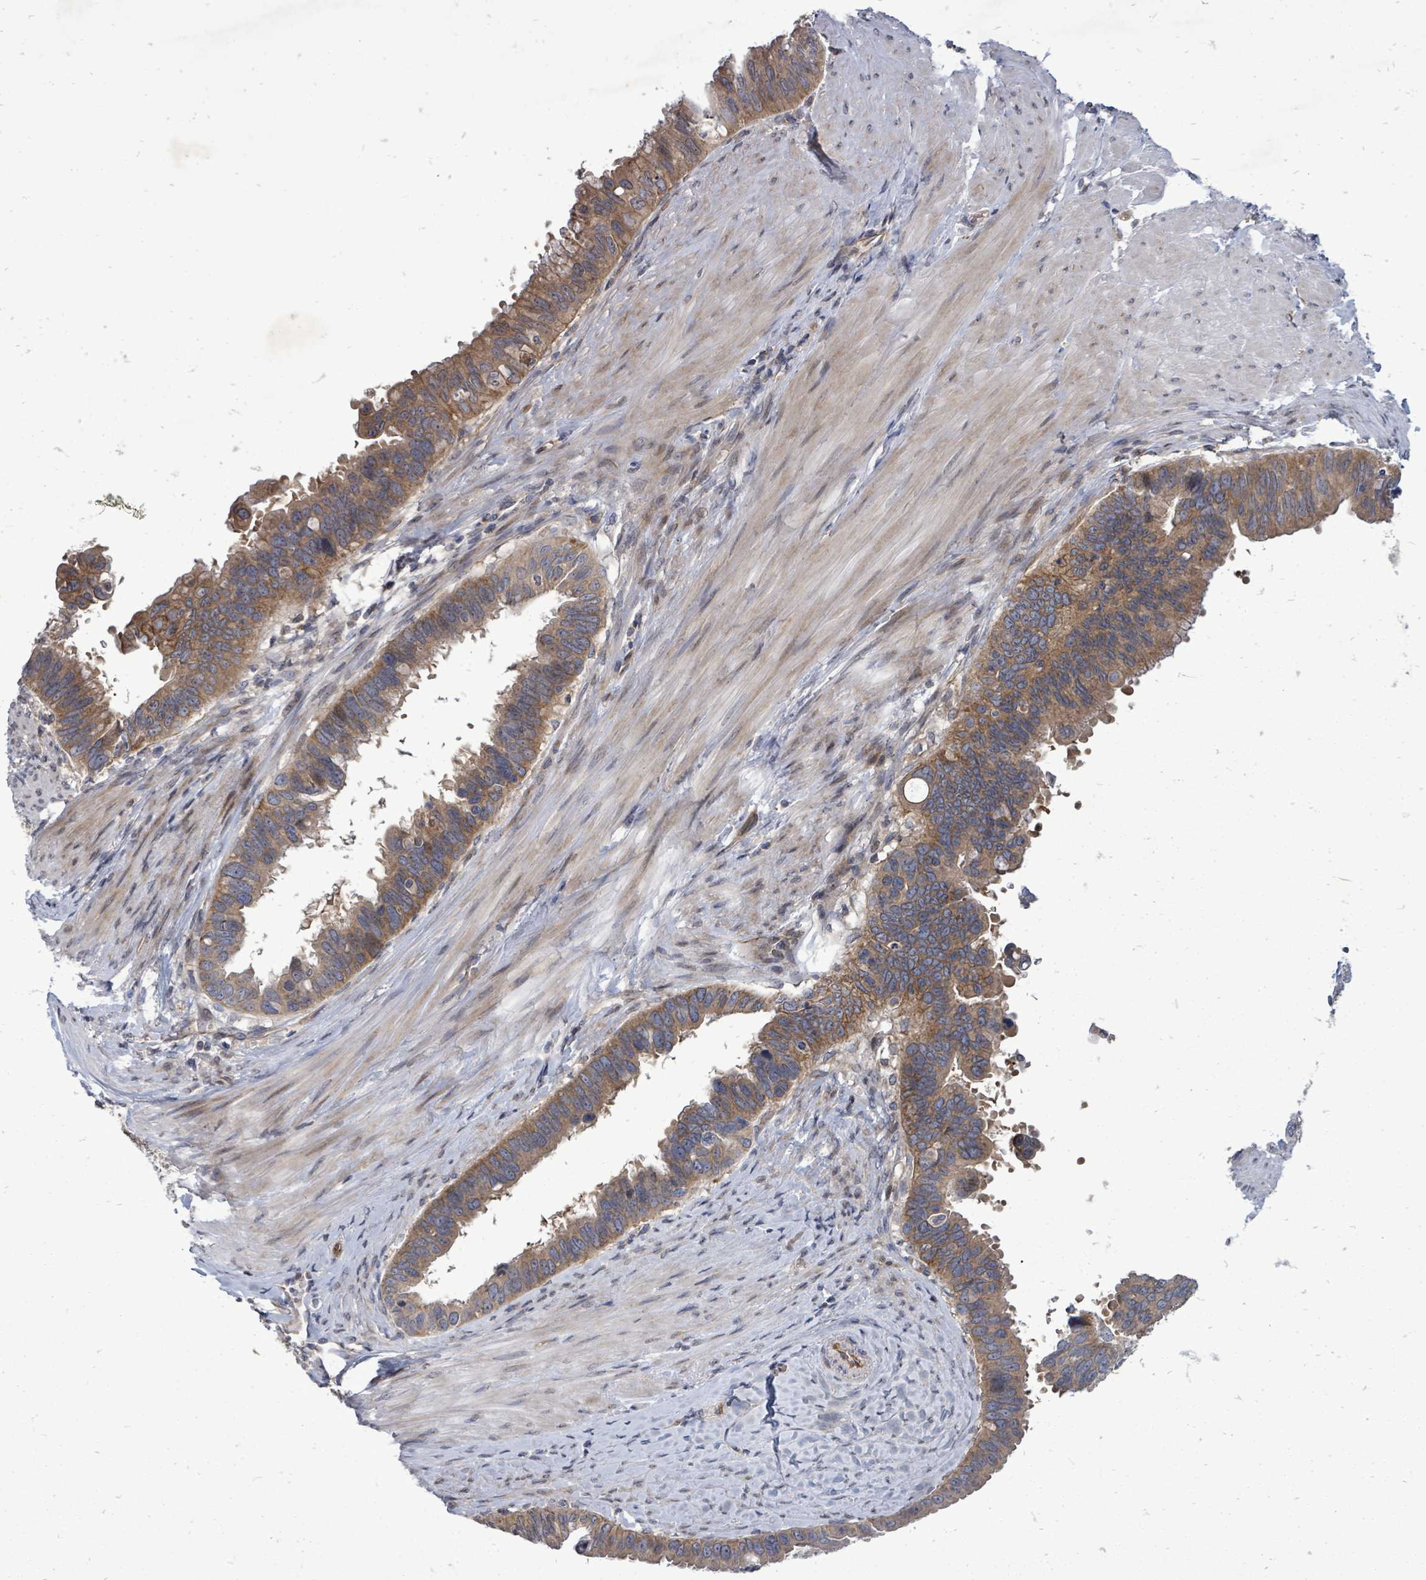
{"staining": {"intensity": "moderate", "quantity": ">75%", "location": "cytoplasmic/membranous"}, "tissue": "pancreatic cancer", "cell_type": "Tumor cells", "image_type": "cancer", "snomed": [{"axis": "morphology", "description": "Inflammation, NOS"}, {"axis": "morphology", "description": "Adenocarcinoma, NOS"}, {"axis": "topography", "description": "Pancreas"}], "caption": "DAB (3,3'-diaminobenzidine) immunohistochemical staining of pancreatic adenocarcinoma displays moderate cytoplasmic/membranous protein staining in approximately >75% of tumor cells. (Stains: DAB (3,3'-diaminobenzidine) in brown, nuclei in blue, Microscopy: brightfield microscopy at high magnification).", "gene": "RALGAPB", "patient": {"sex": "female", "age": 56}}